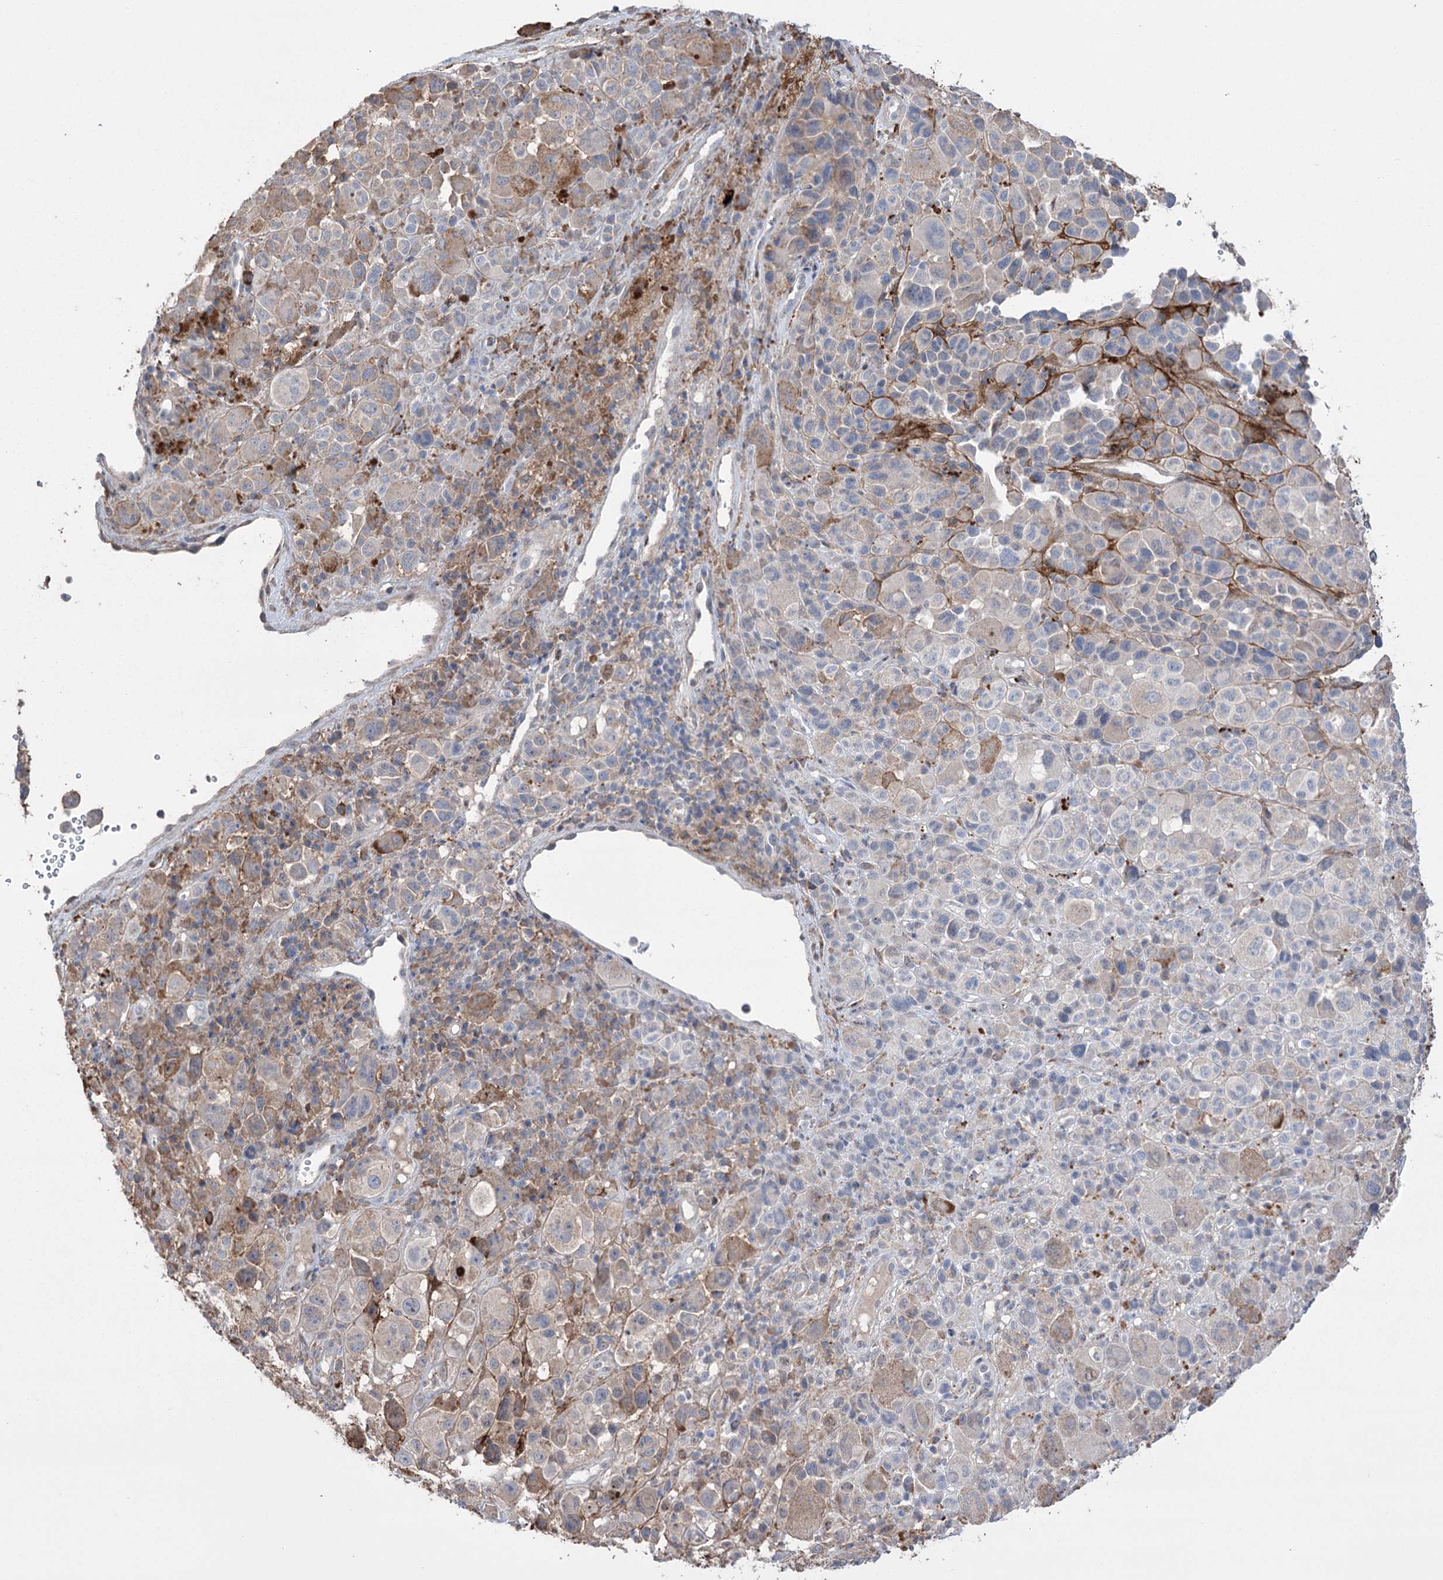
{"staining": {"intensity": "moderate", "quantity": "<25%", "location": "cytoplasmic/membranous"}, "tissue": "melanoma", "cell_type": "Tumor cells", "image_type": "cancer", "snomed": [{"axis": "morphology", "description": "Malignant melanoma, NOS"}, {"axis": "topography", "description": "Skin of trunk"}], "caption": "Protein staining of malignant melanoma tissue displays moderate cytoplasmic/membranous expression in about <25% of tumor cells.", "gene": "TRIM71", "patient": {"sex": "male", "age": 71}}